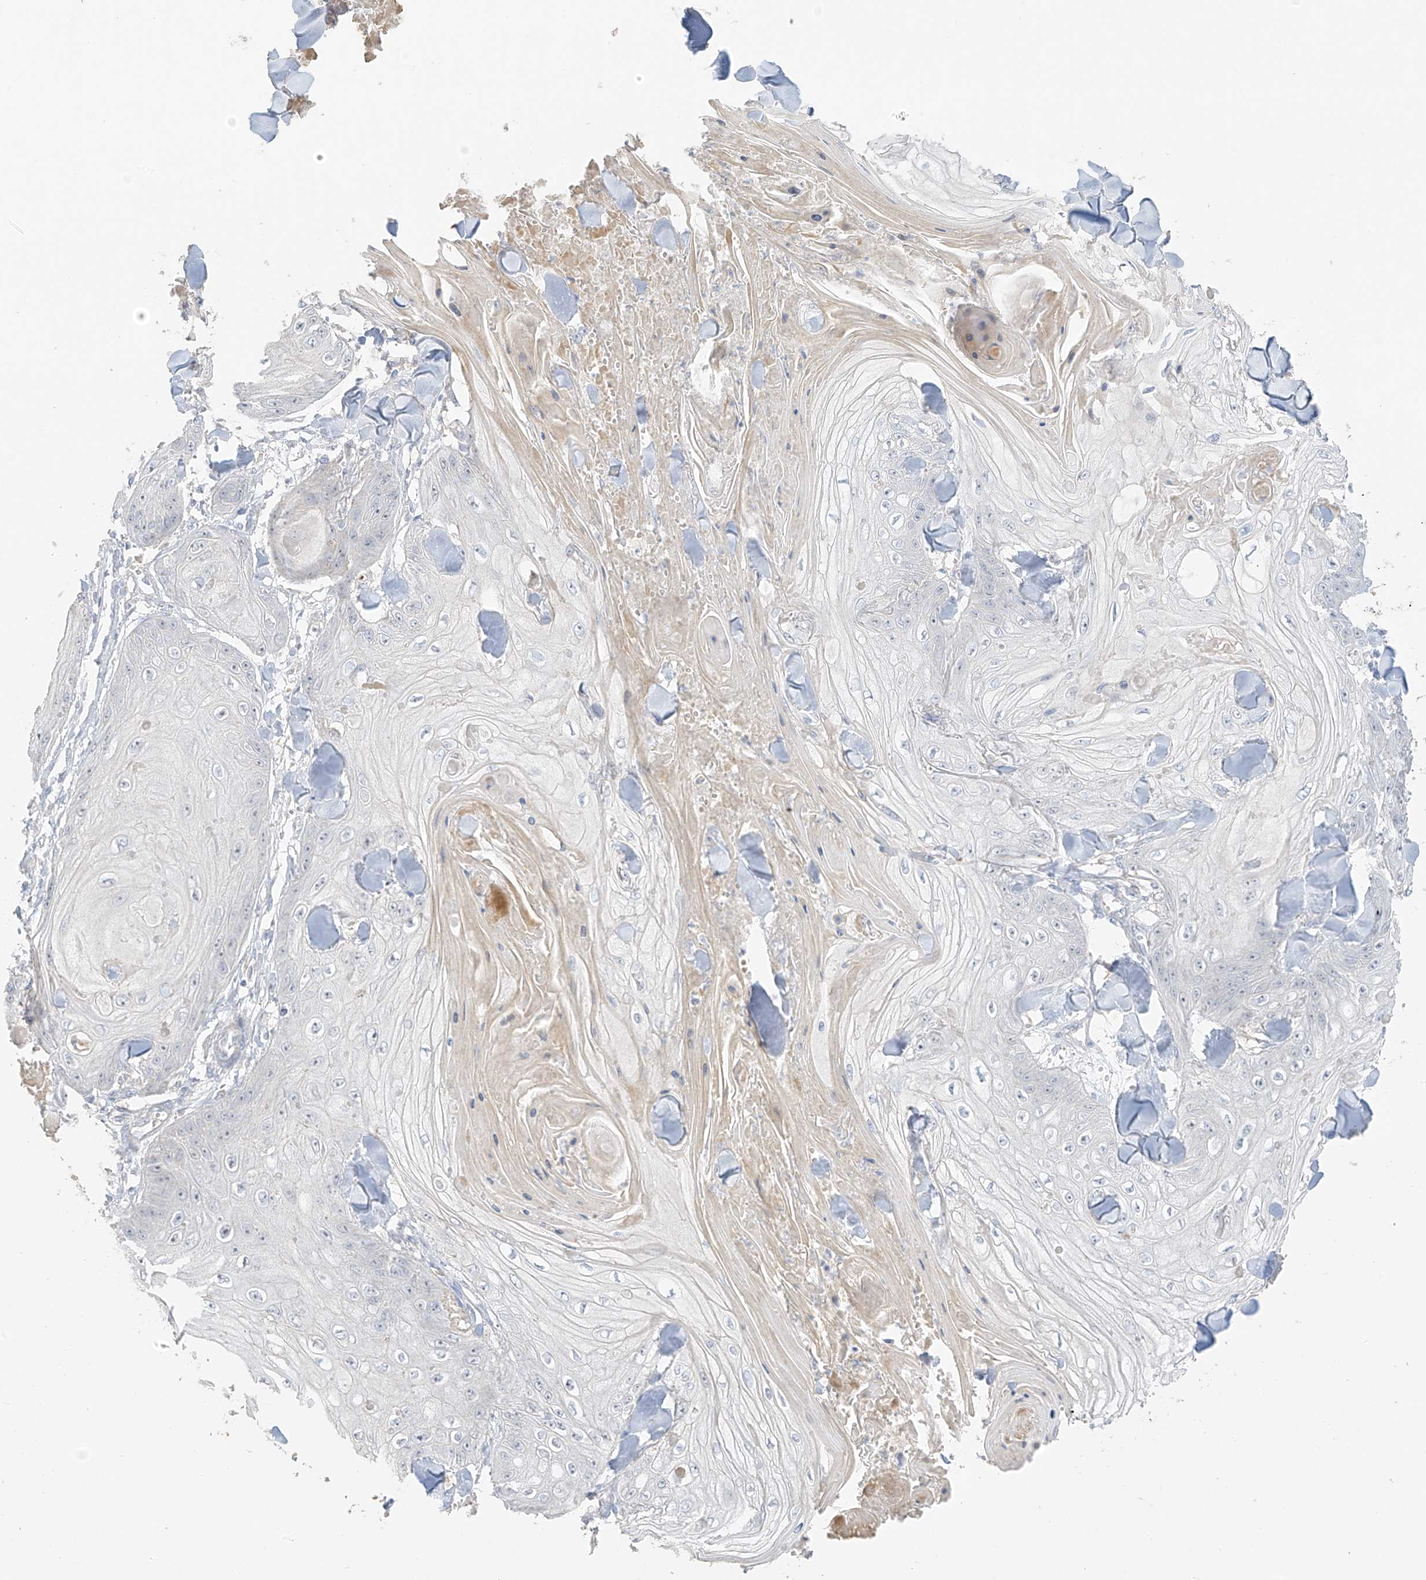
{"staining": {"intensity": "negative", "quantity": "none", "location": "none"}, "tissue": "skin cancer", "cell_type": "Tumor cells", "image_type": "cancer", "snomed": [{"axis": "morphology", "description": "Squamous cell carcinoma, NOS"}, {"axis": "topography", "description": "Skin"}], "caption": "Tumor cells are negative for protein expression in human skin cancer. The staining is performed using DAB (3,3'-diaminobenzidine) brown chromogen with nuclei counter-stained in using hematoxylin.", "gene": "ZBTB41", "patient": {"sex": "male", "age": 74}}